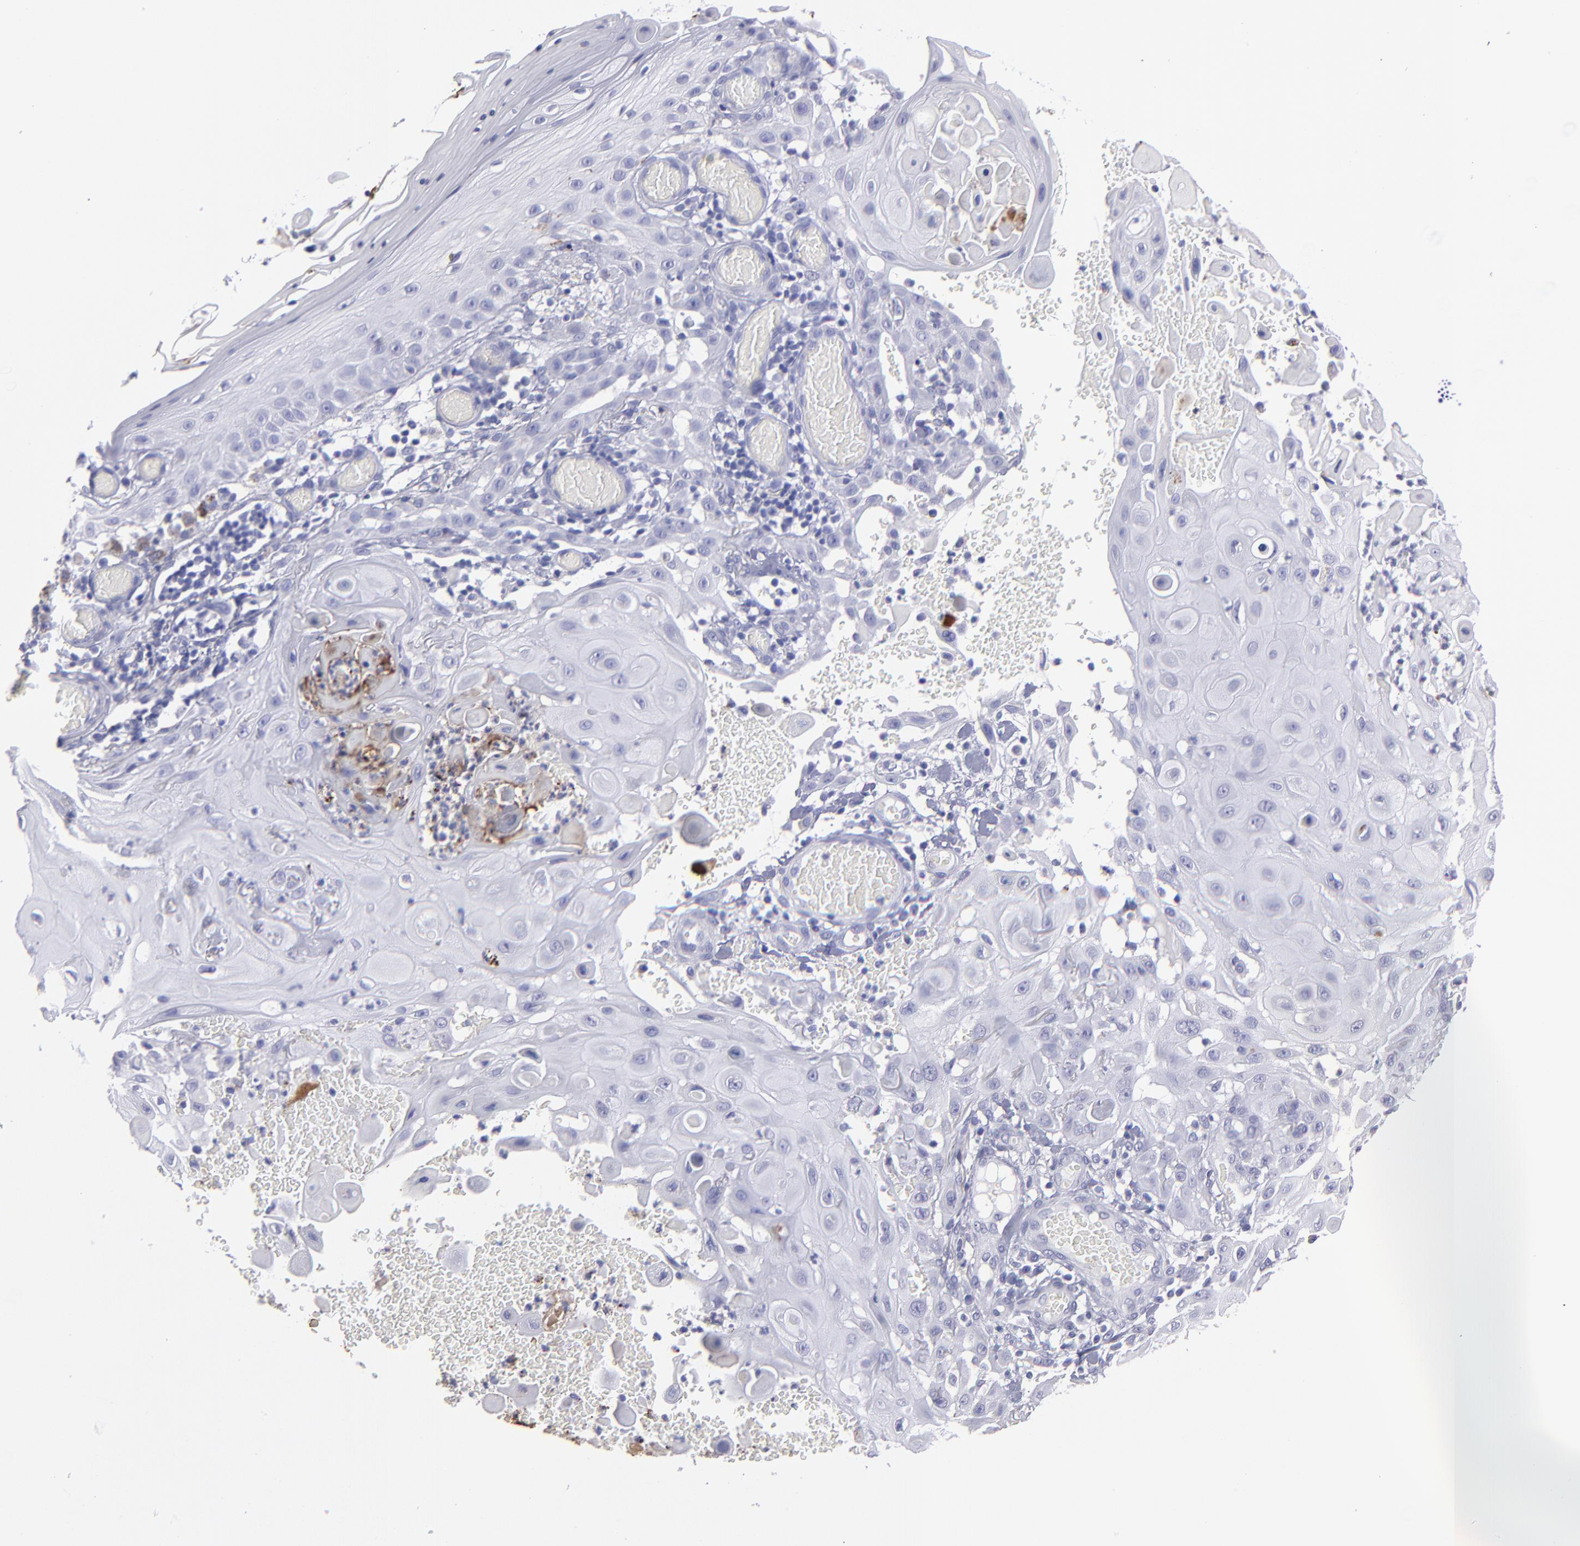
{"staining": {"intensity": "strong", "quantity": "<25%", "location": "cytoplasmic/membranous"}, "tissue": "skin cancer", "cell_type": "Tumor cells", "image_type": "cancer", "snomed": [{"axis": "morphology", "description": "Squamous cell carcinoma, NOS"}, {"axis": "topography", "description": "Skin"}], "caption": "This is an image of immunohistochemistry staining of skin squamous cell carcinoma, which shows strong expression in the cytoplasmic/membranous of tumor cells.", "gene": "MB", "patient": {"sex": "male", "age": 24}}